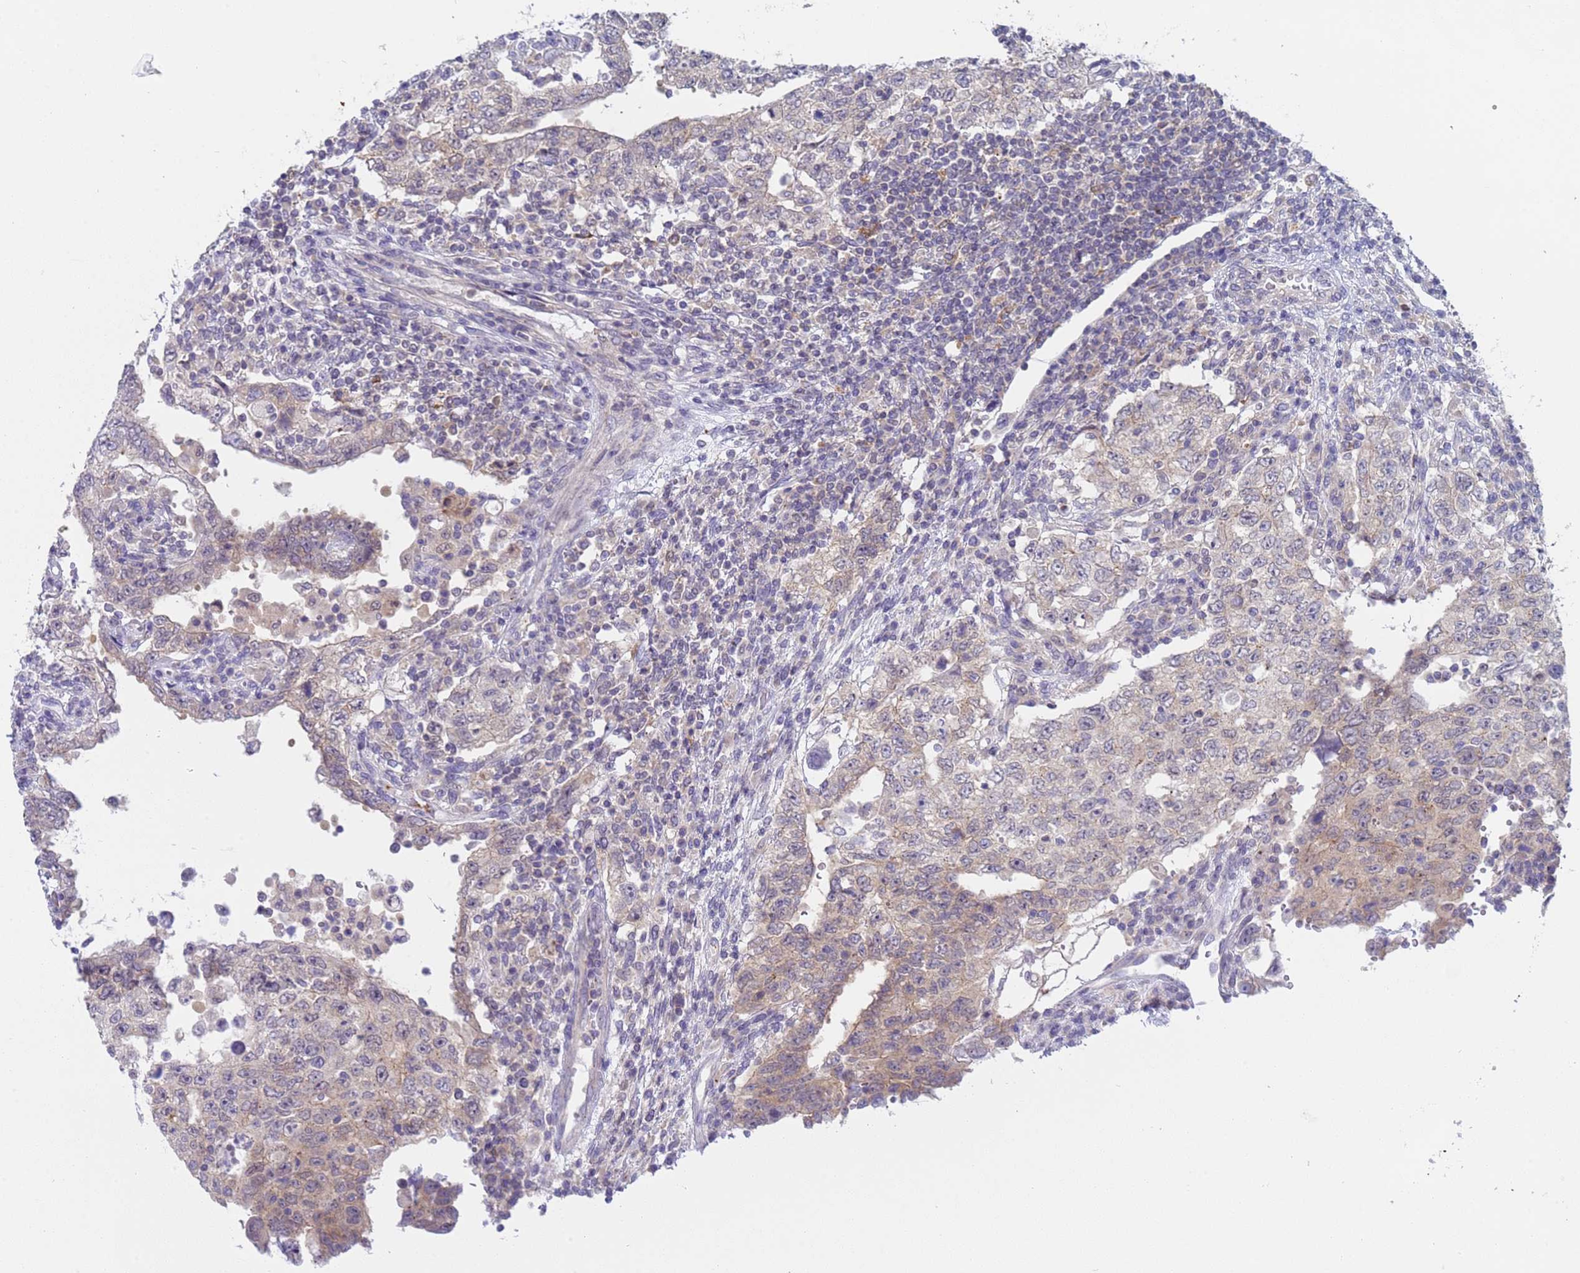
{"staining": {"intensity": "negative", "quantity": "none", "location": "none"}, "tissue": "testis cancer", "cell_type": "Tumor cells", "image_type": "cancer", "snomed": [{"axis": "morphology", "description": "Carcinoma, Embryonal, NOS"}, {"axis": "topography", "description": "Testis"}], "caption": "Tumor cells show no significant protein positivity in testis cancer. (DAB (3,3'-diaminobenzidine) IHC visualized using brightfield microscopy, high magnification).", "gene": "CAPN7", "patient": {"sex": "male", "age": 26}}